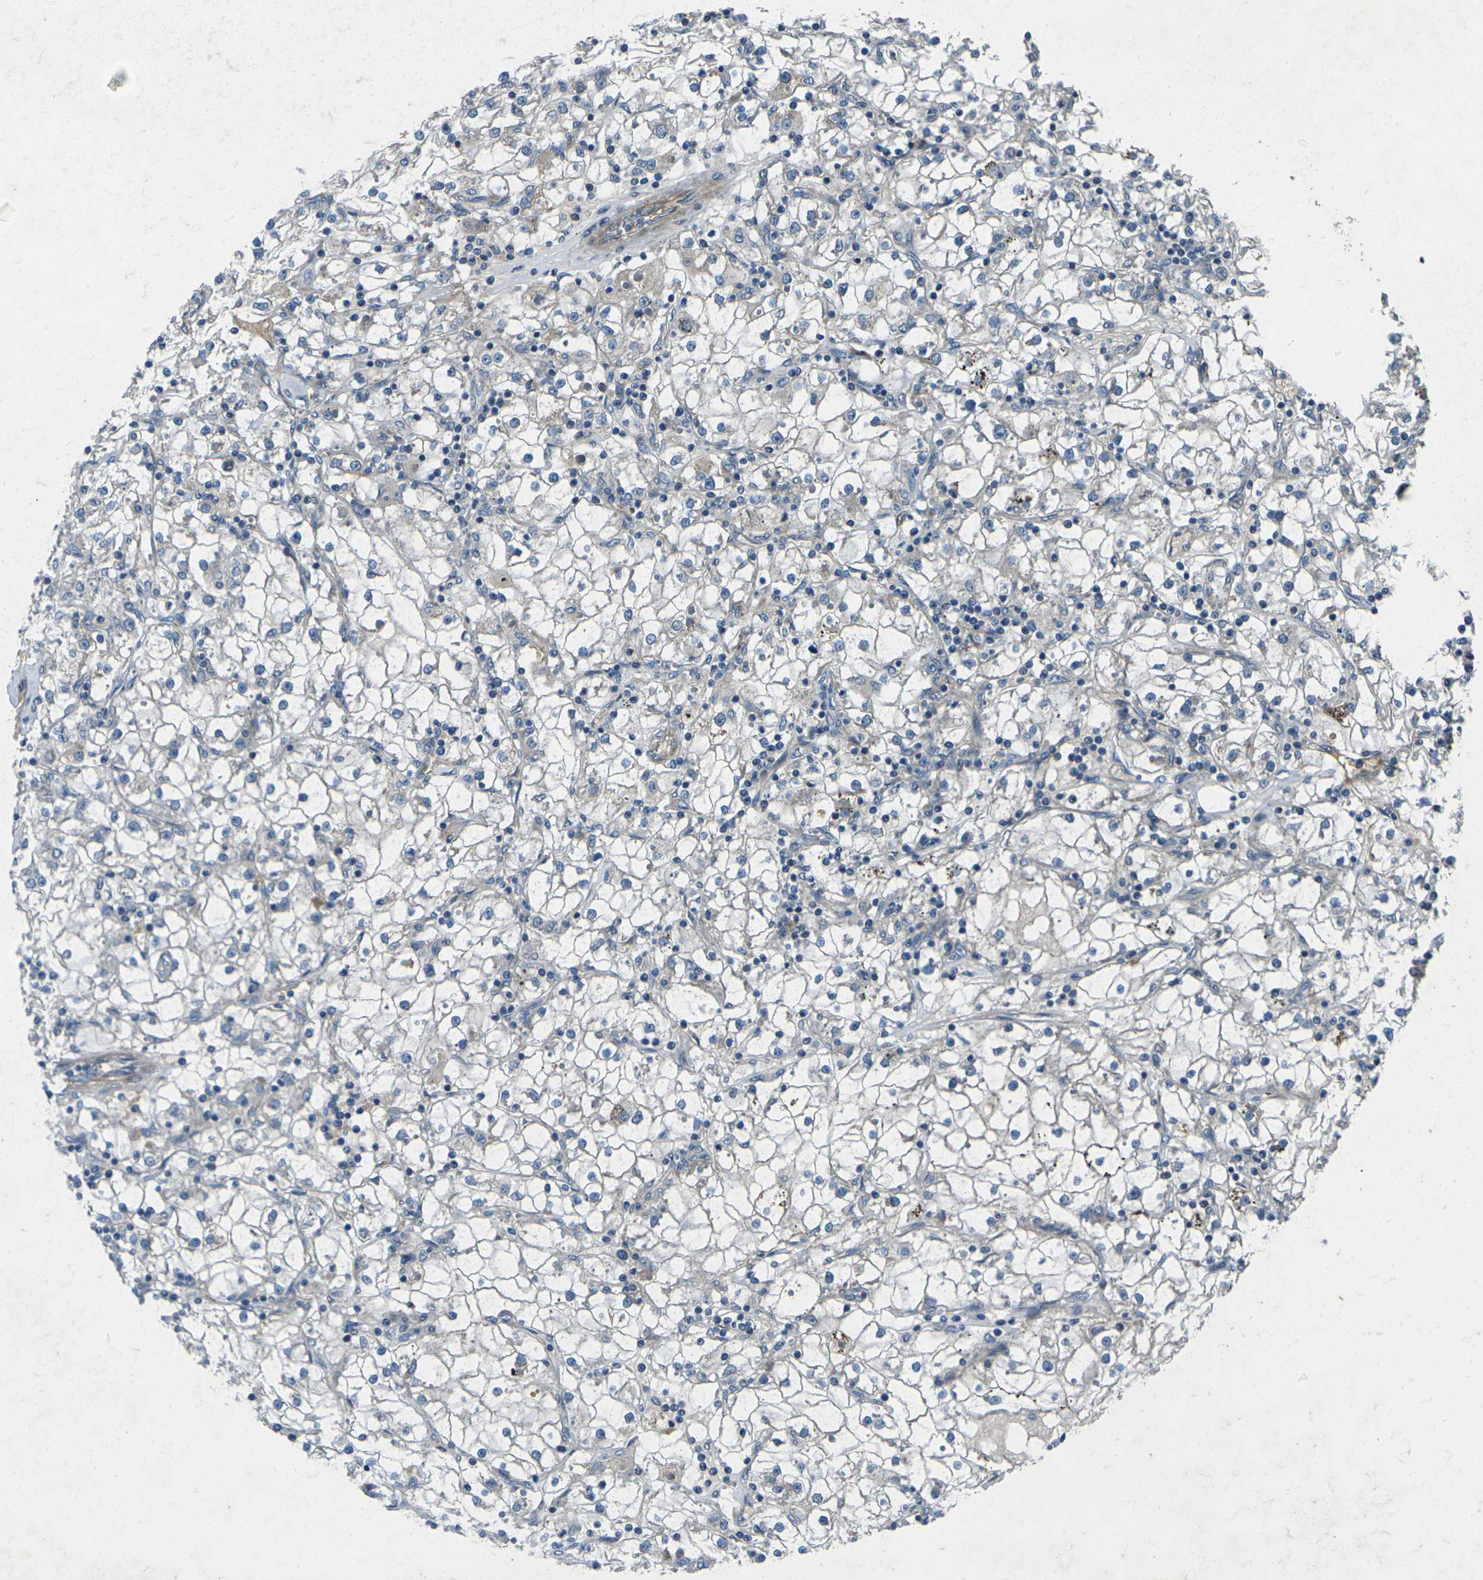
{"staining": {"intensity": "negative", "quantity": "none", "location": "none"}, "tissue": "renal cancer", "cell_type": "Tumor cells", "image_type": "cancer", "snomed": [{"axis": "morphology", "description": "Adenocarcinoma, NOS"}, {"axis": "topography", "description": "Kidney"}], "caption": "Tumor cells show no significant expression in renal cancer (adenocarcinoma). (Brightfield microscopy of DAB IHC at high magnification).", "gene": "EDNRA", "patient": {"sex": "male", "age": 56}}